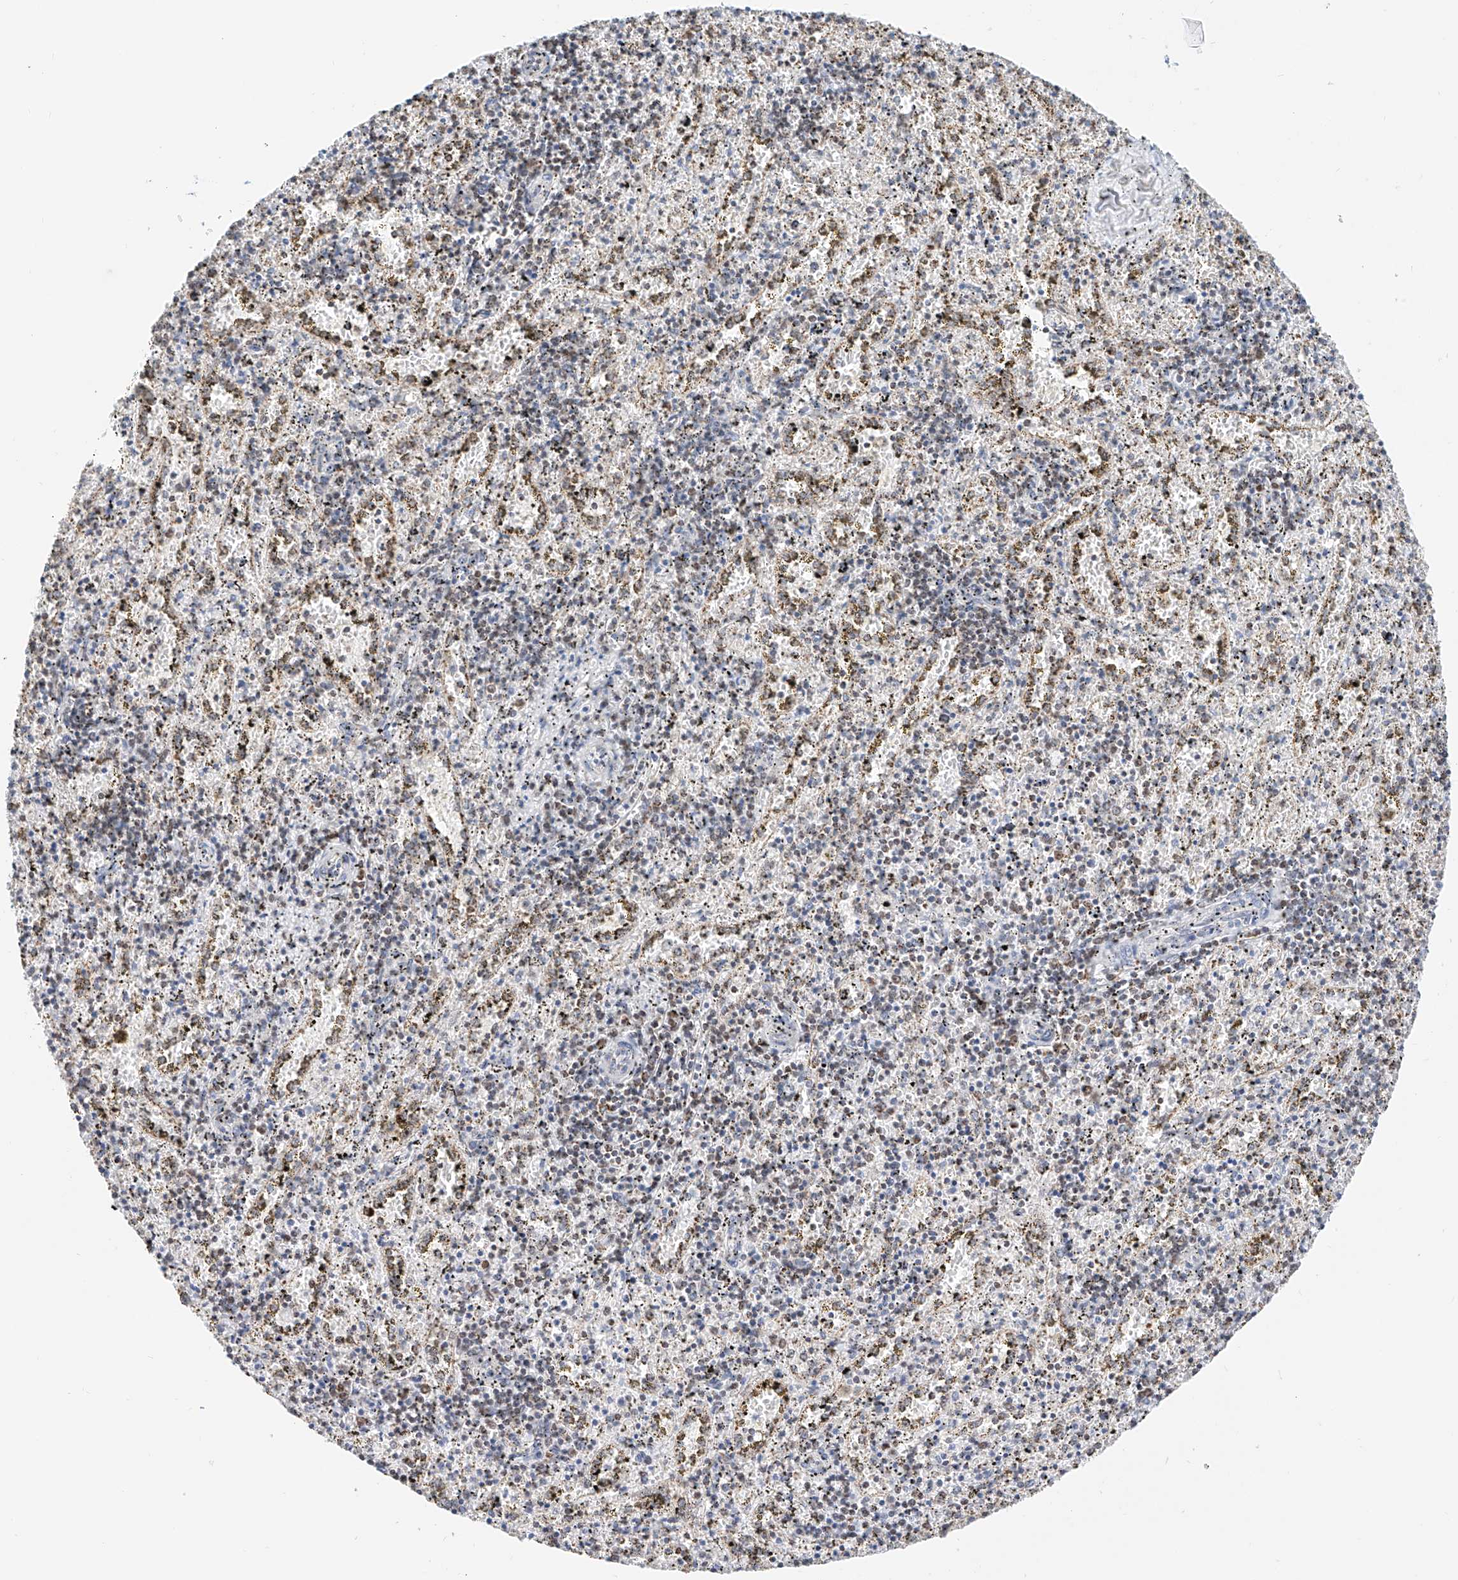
{"staining": {"intensity": "moderate", "quantity": "25%-75%", "location": "cytoplasmic/membranous"}, "tissue": "spleen", "cell_type": "Cells in red pulp", "image_type": "normal", "snomed": [{"axis": "morphology", "description": "Normal tissue, NOS"}, {"axis": "topography", "description": "Spleen"}], "caption": "Immunohistochemistry (DAB (3,3'-diaminobenzidine)) staining of unremarkable spleen reveals moderate cytoplasmic/membranous protein positivity in about 25%-75% of cells in red pulp.", "gene": "NALCN", "patient": {"sex": "male", "age": 11}}